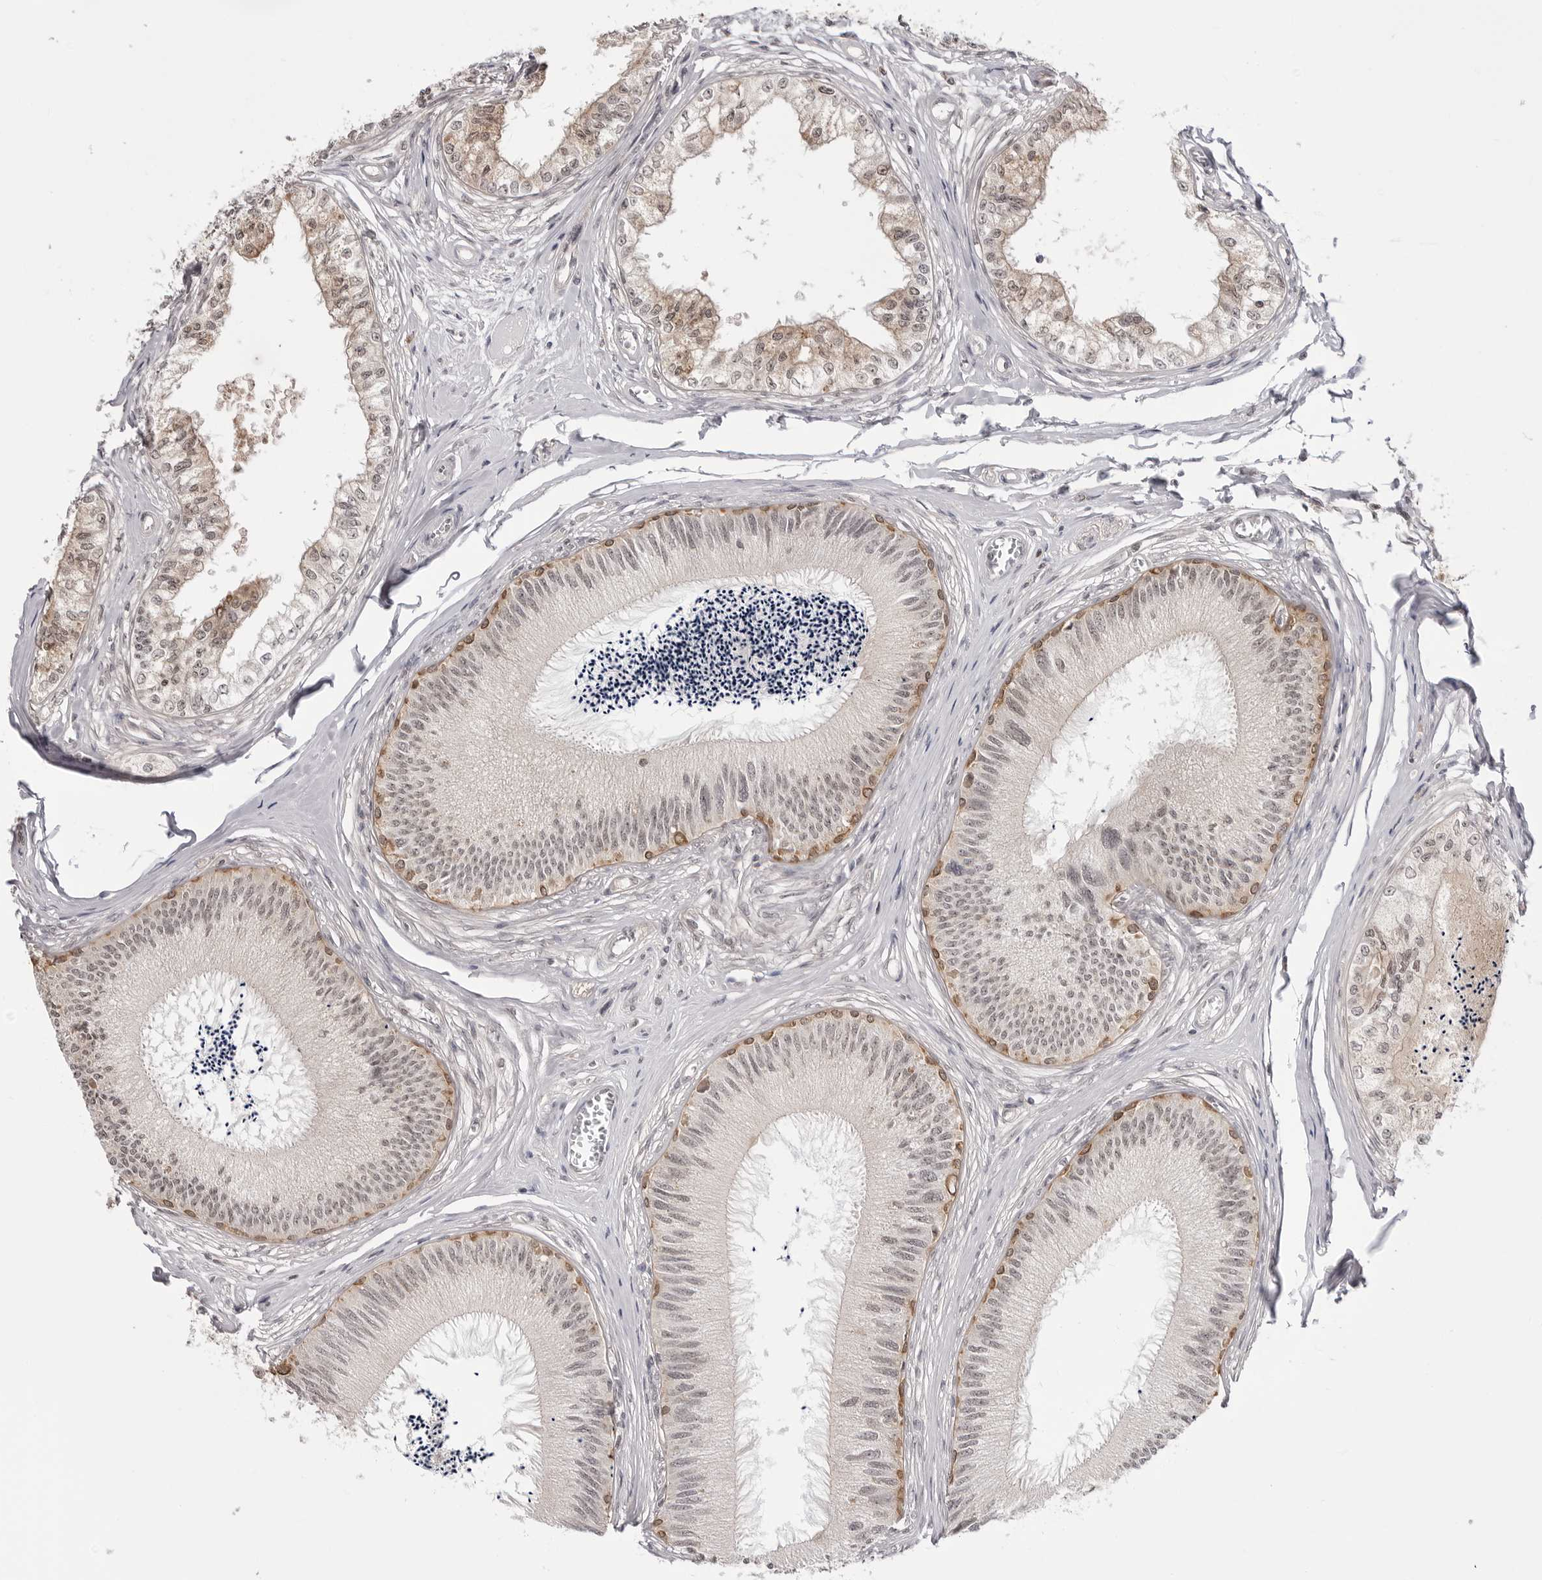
{"staining": {"intensity": "moderate", "quantity": "25%-75%", "location": "cytoplasmic/membranous,nuclear"}, "tissue": "epididymis", "cell_type": "Glandular cells", "image_type": "normal", "snomed": [{"axis": "morphology", "description": "Normal tissue, NOS"}, {"axis": "topography", "description": "Epididymis"}], "caption": "Protein staining of benign epididymis displays moderate cytoplasmic/membranous,nuclear staining in approximately 25%-75% of glandular cells.", "gene": "YWHAG", "patient": {"sex": "male", "age": 79}}